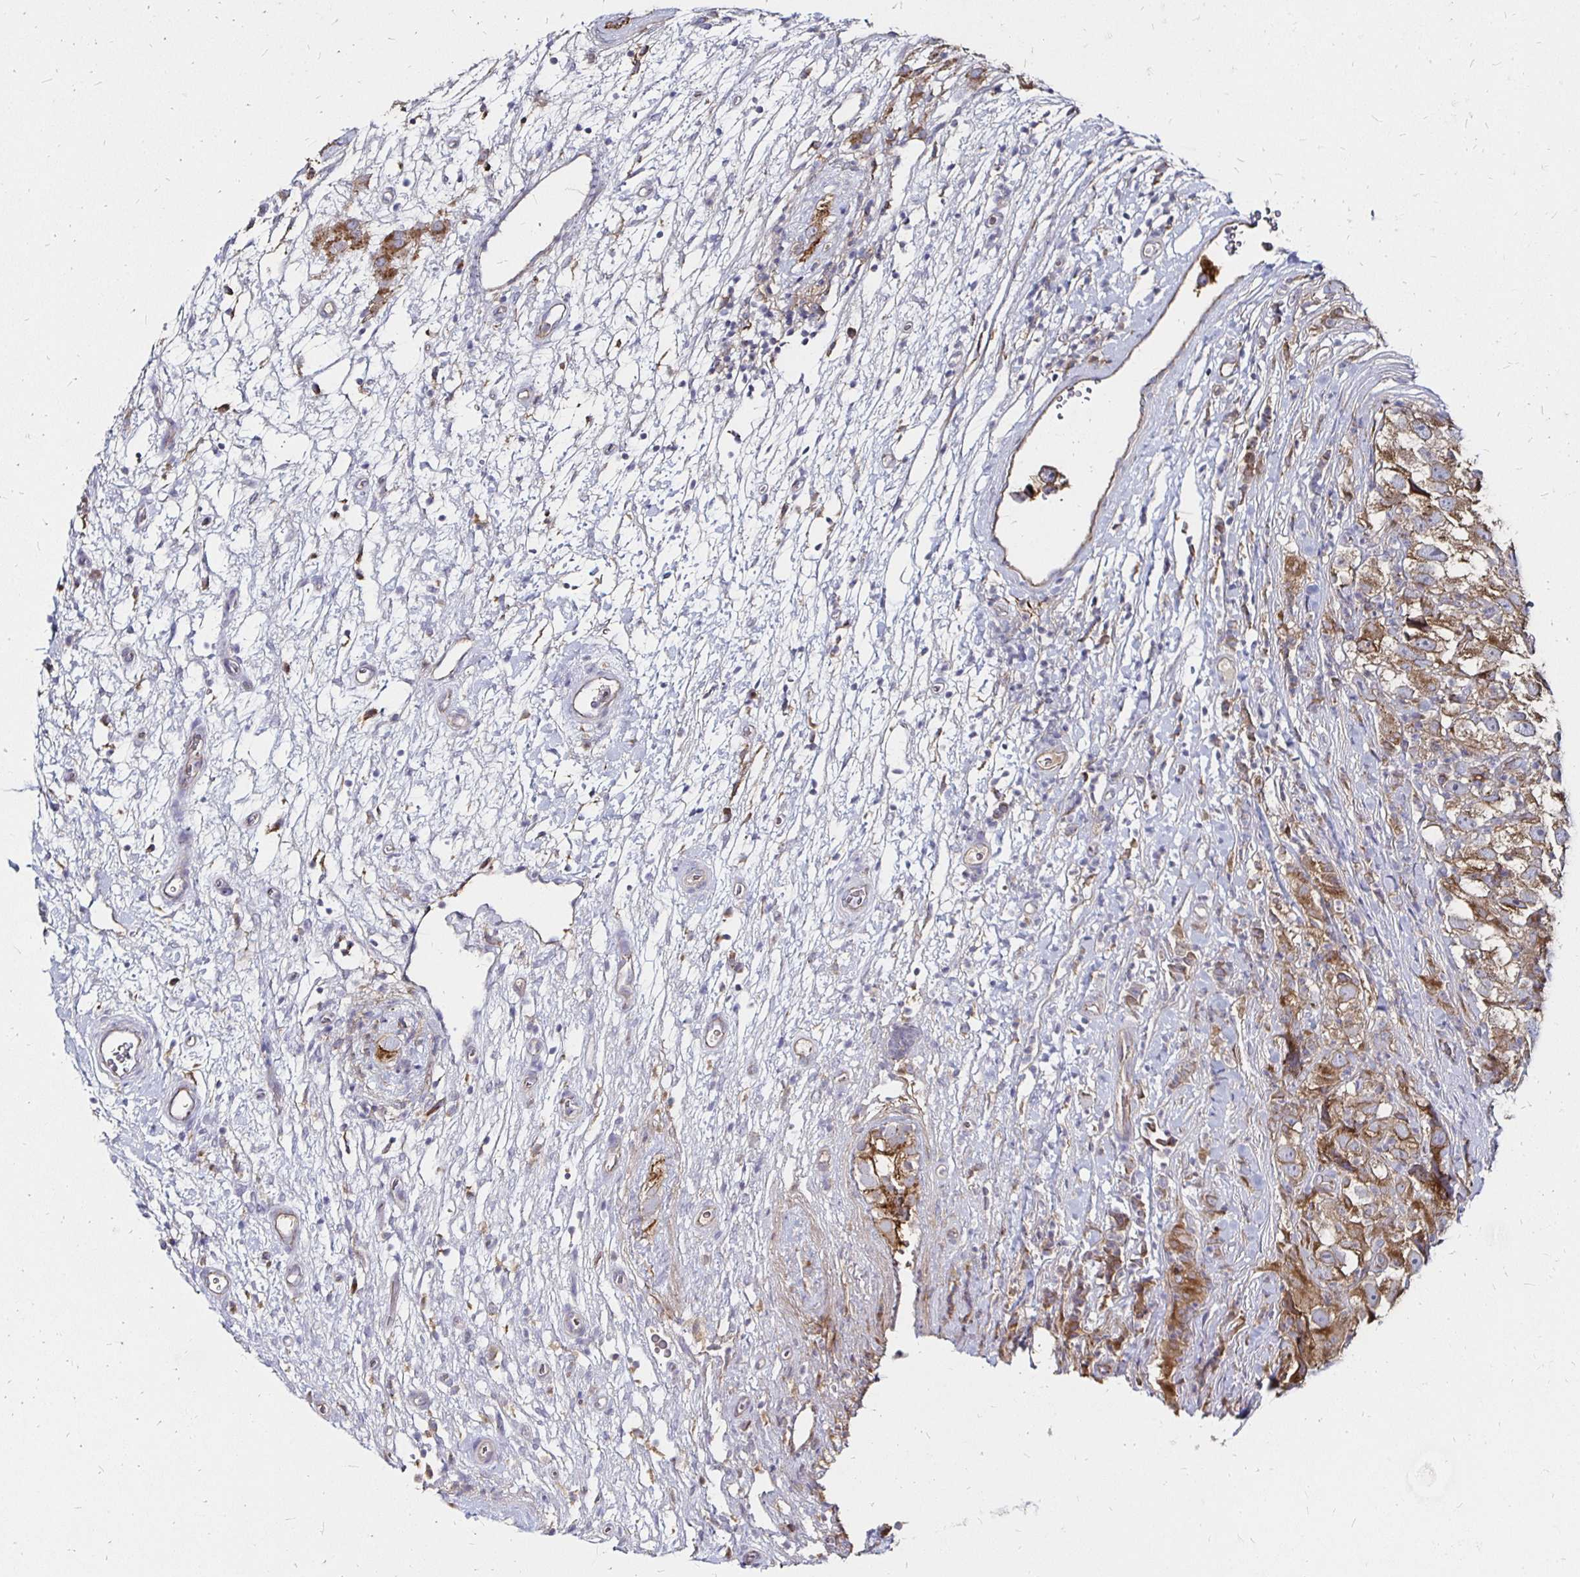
{"staining": {"intensity": "moderate", "quantity": ">75%", "location": "cytoplasmic/membranous"}, "tissue": "testis cancer", "cell_type": "Tumor cells", "image_type": "cancer", "snomed": [{"axis": "morphology", "description": "Seminoma, NOS"}, {"axis": "topography", "description": "Testis"}], "caption": "This is an image of immunohistochemistry (IHC) staining of seminoma (testis), which shows moderate positivity in the cytoplasmic/membranous of tumor cells.", "gene": "NCSTN", "patient": {"sex": "male", "age": 26}}